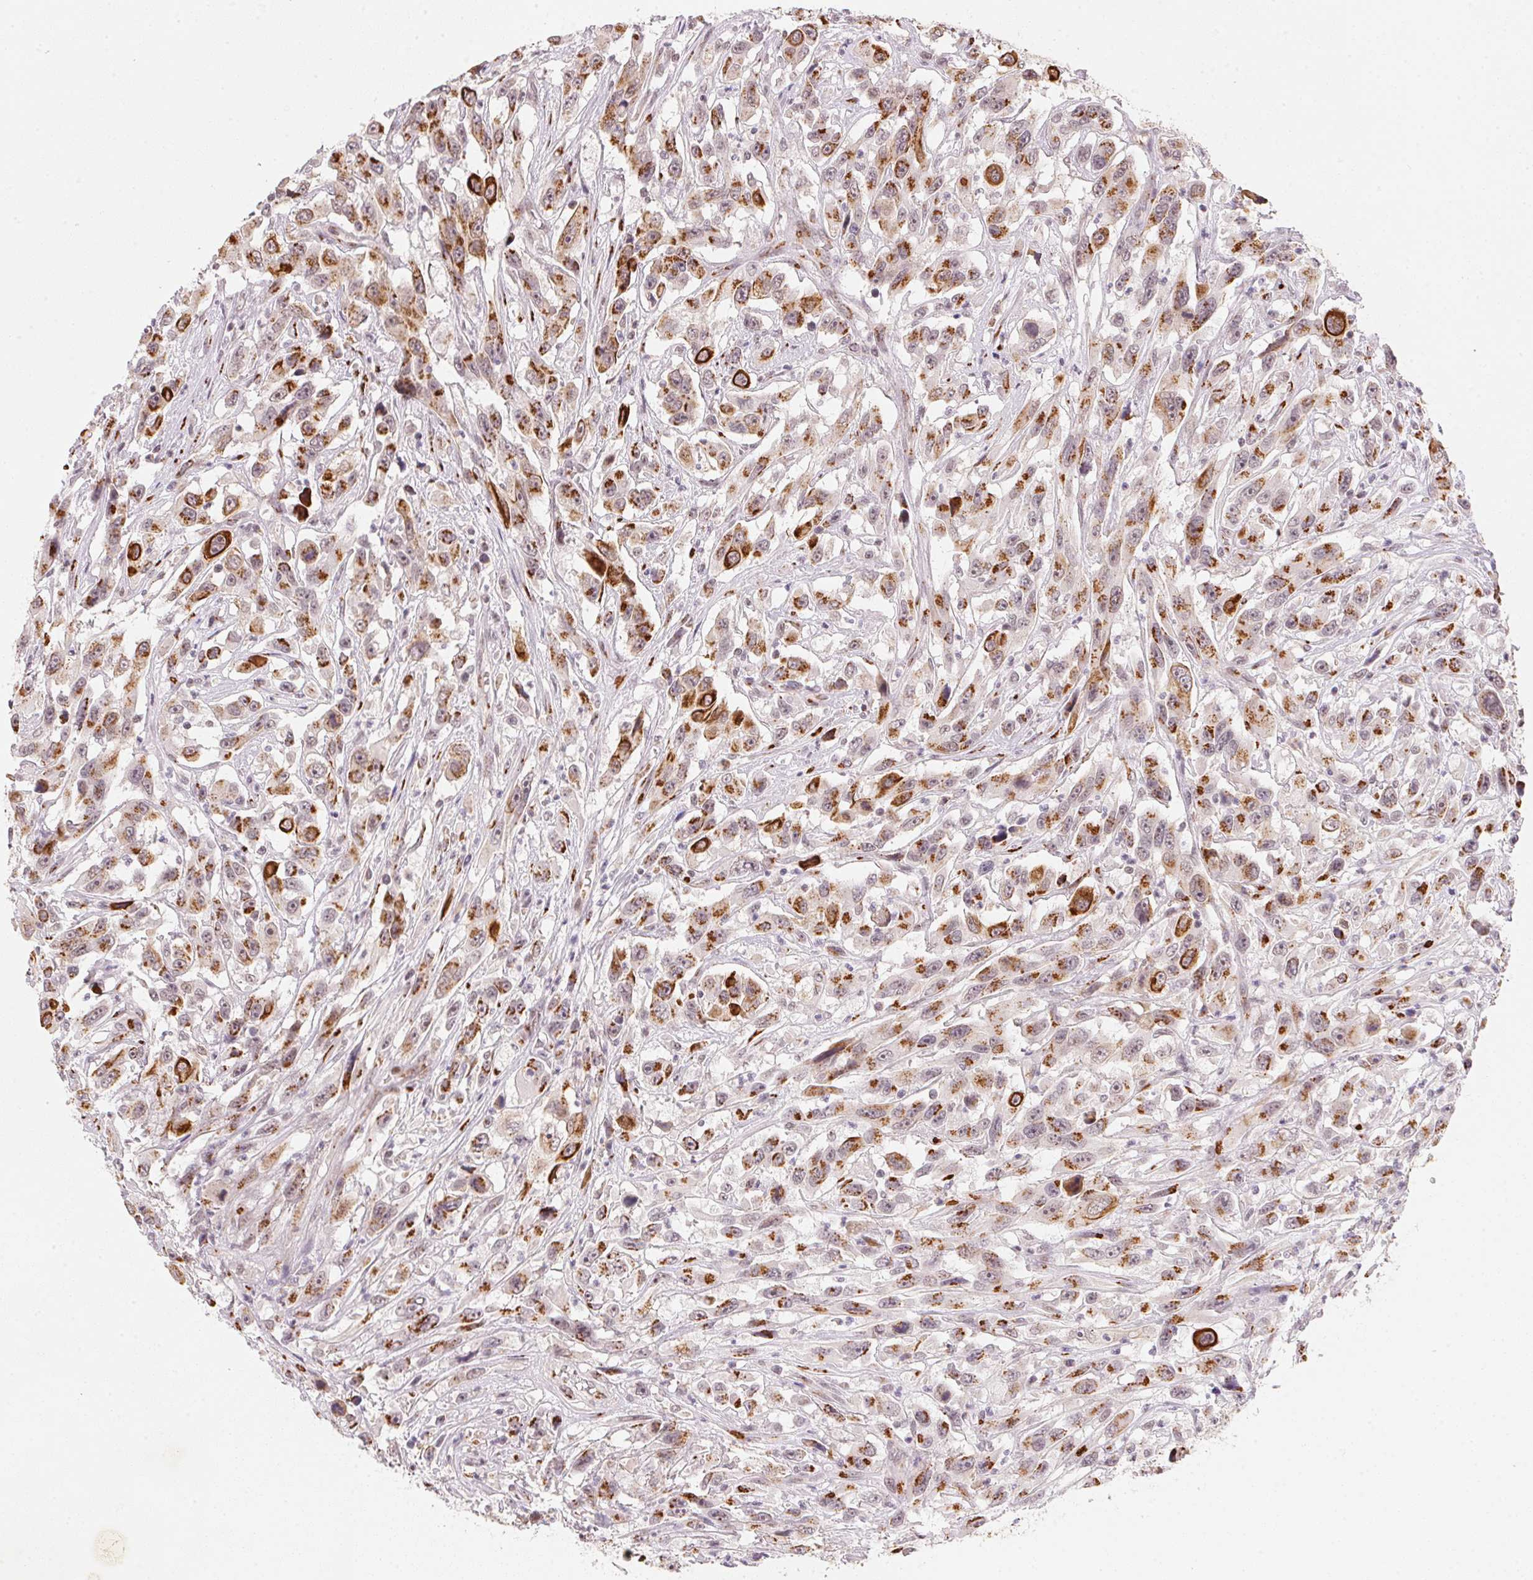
{"staining": {"intensity": "strong", "quantity": ">75%", "location": "cytoplasmic/membranous"}, "tissue": "urothelial cancer", "cell_type": "Tumor cells", "image_type": "cancer", "snomed": [{"axis": "morphology", "description": "Urothelial carcinoma, High grade"}, {"axis": "topography", "description": "Urinary bladder"}], "caption": "A photomicrograph of urothelial cancer stained for a protein reveals strong cytoplasmic/membranous brown staining in tumor cells. Using DAB (3,3'-diaminobenzidine) (brown) and hematoxylin (blue) stains, captured at high magnification using brightfield microscopy.", "gene": "RAB22A", "patient": {"sex": "male", "age": 53}}